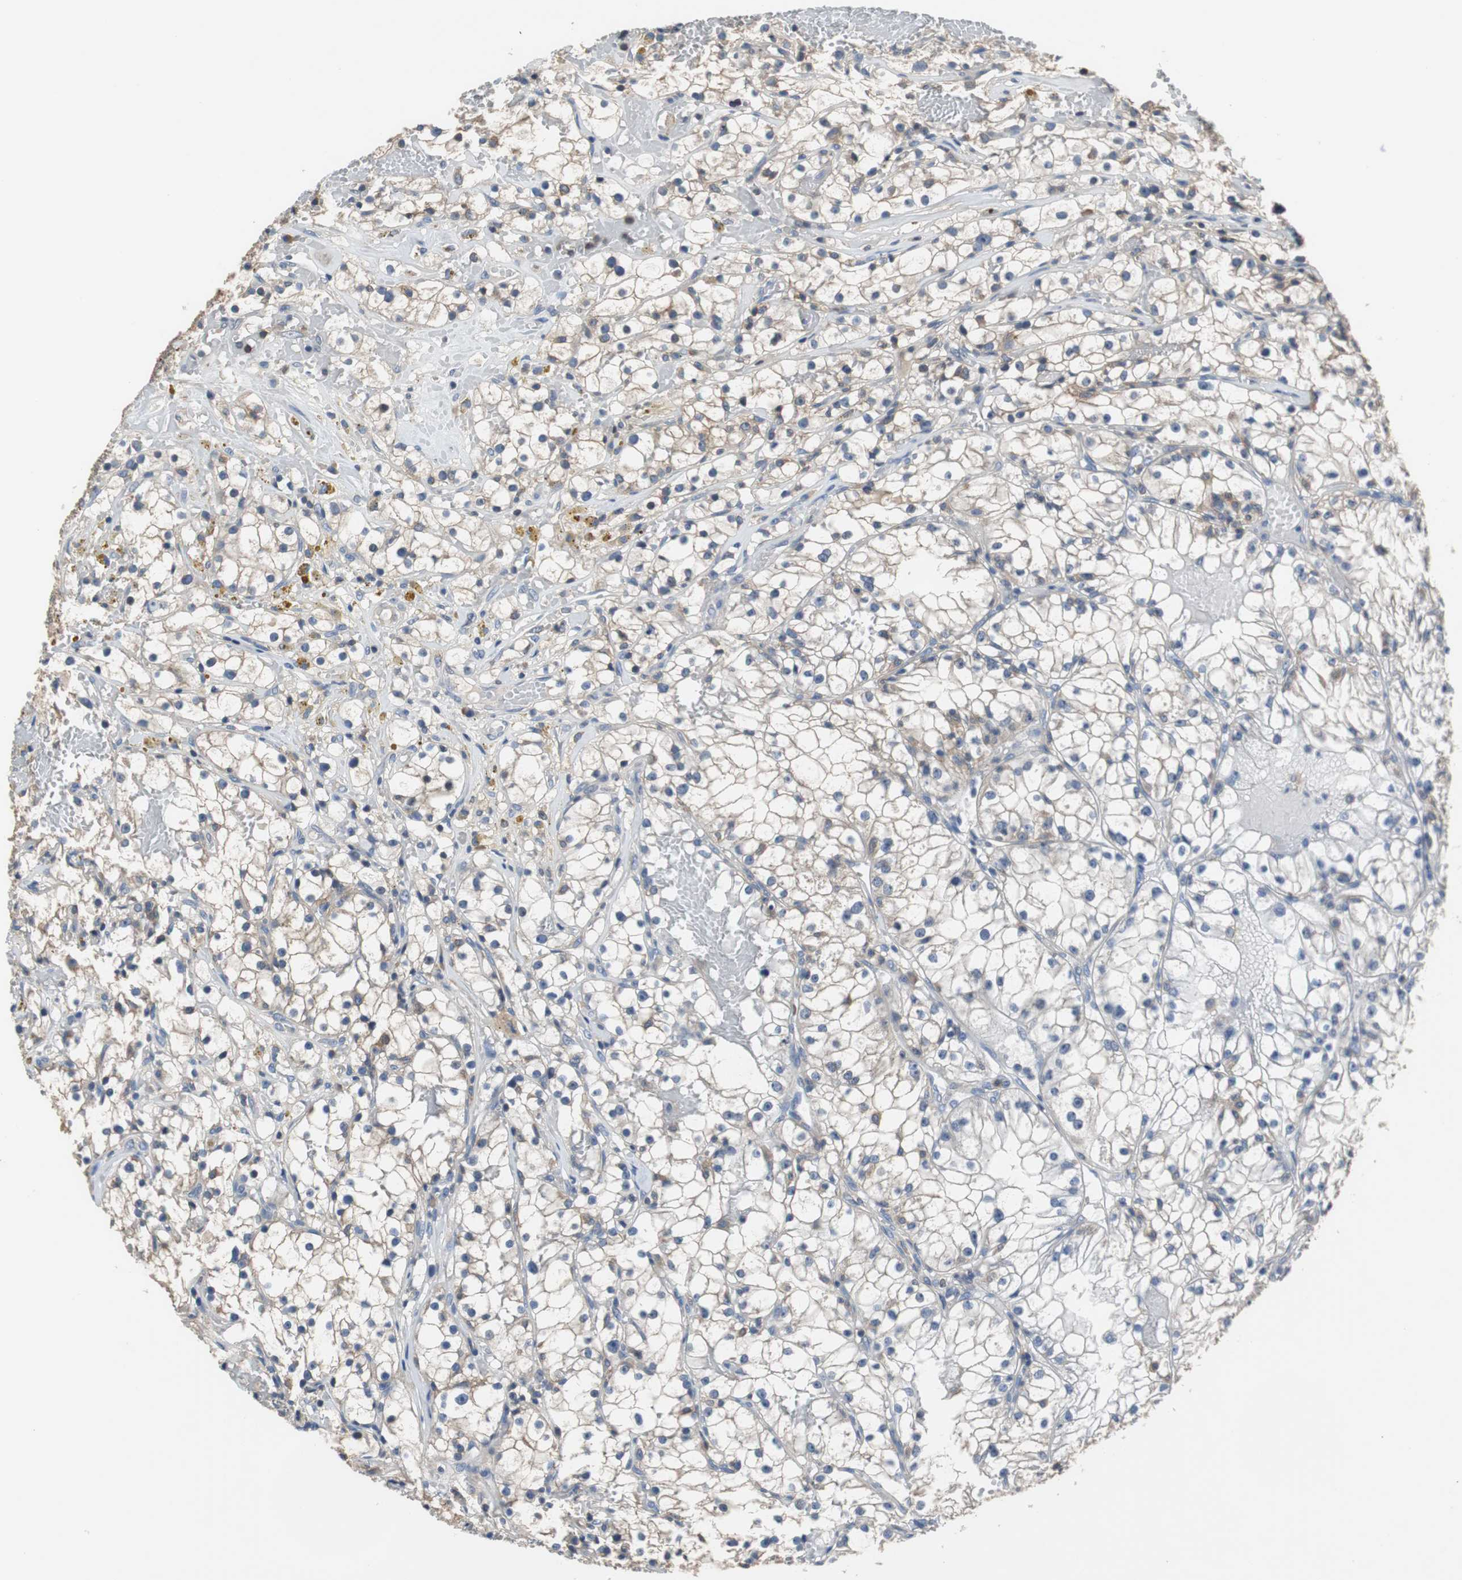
{"staining": {"intensity": "weak", "quantity": "25%-75%", "location": "cytoplasmic/membranous"}, "tissue": "renal cancer", "cell_type": "Tumor cells", "image_type": "cancer", "snomed": [{"axis": "morphology", "description": "Adenocarcinoma, NOS"}, {"axis": "topography", "description": "Kidney"}], "caption": "Tumor cells demonstrate low levels of weak cytoplasmic/membranous expression in about 25%-75% of cells in renal cancer (adenocarcinoma).", "gene": "PRKCA", "patient": {"sex": "male", "age": 56}}